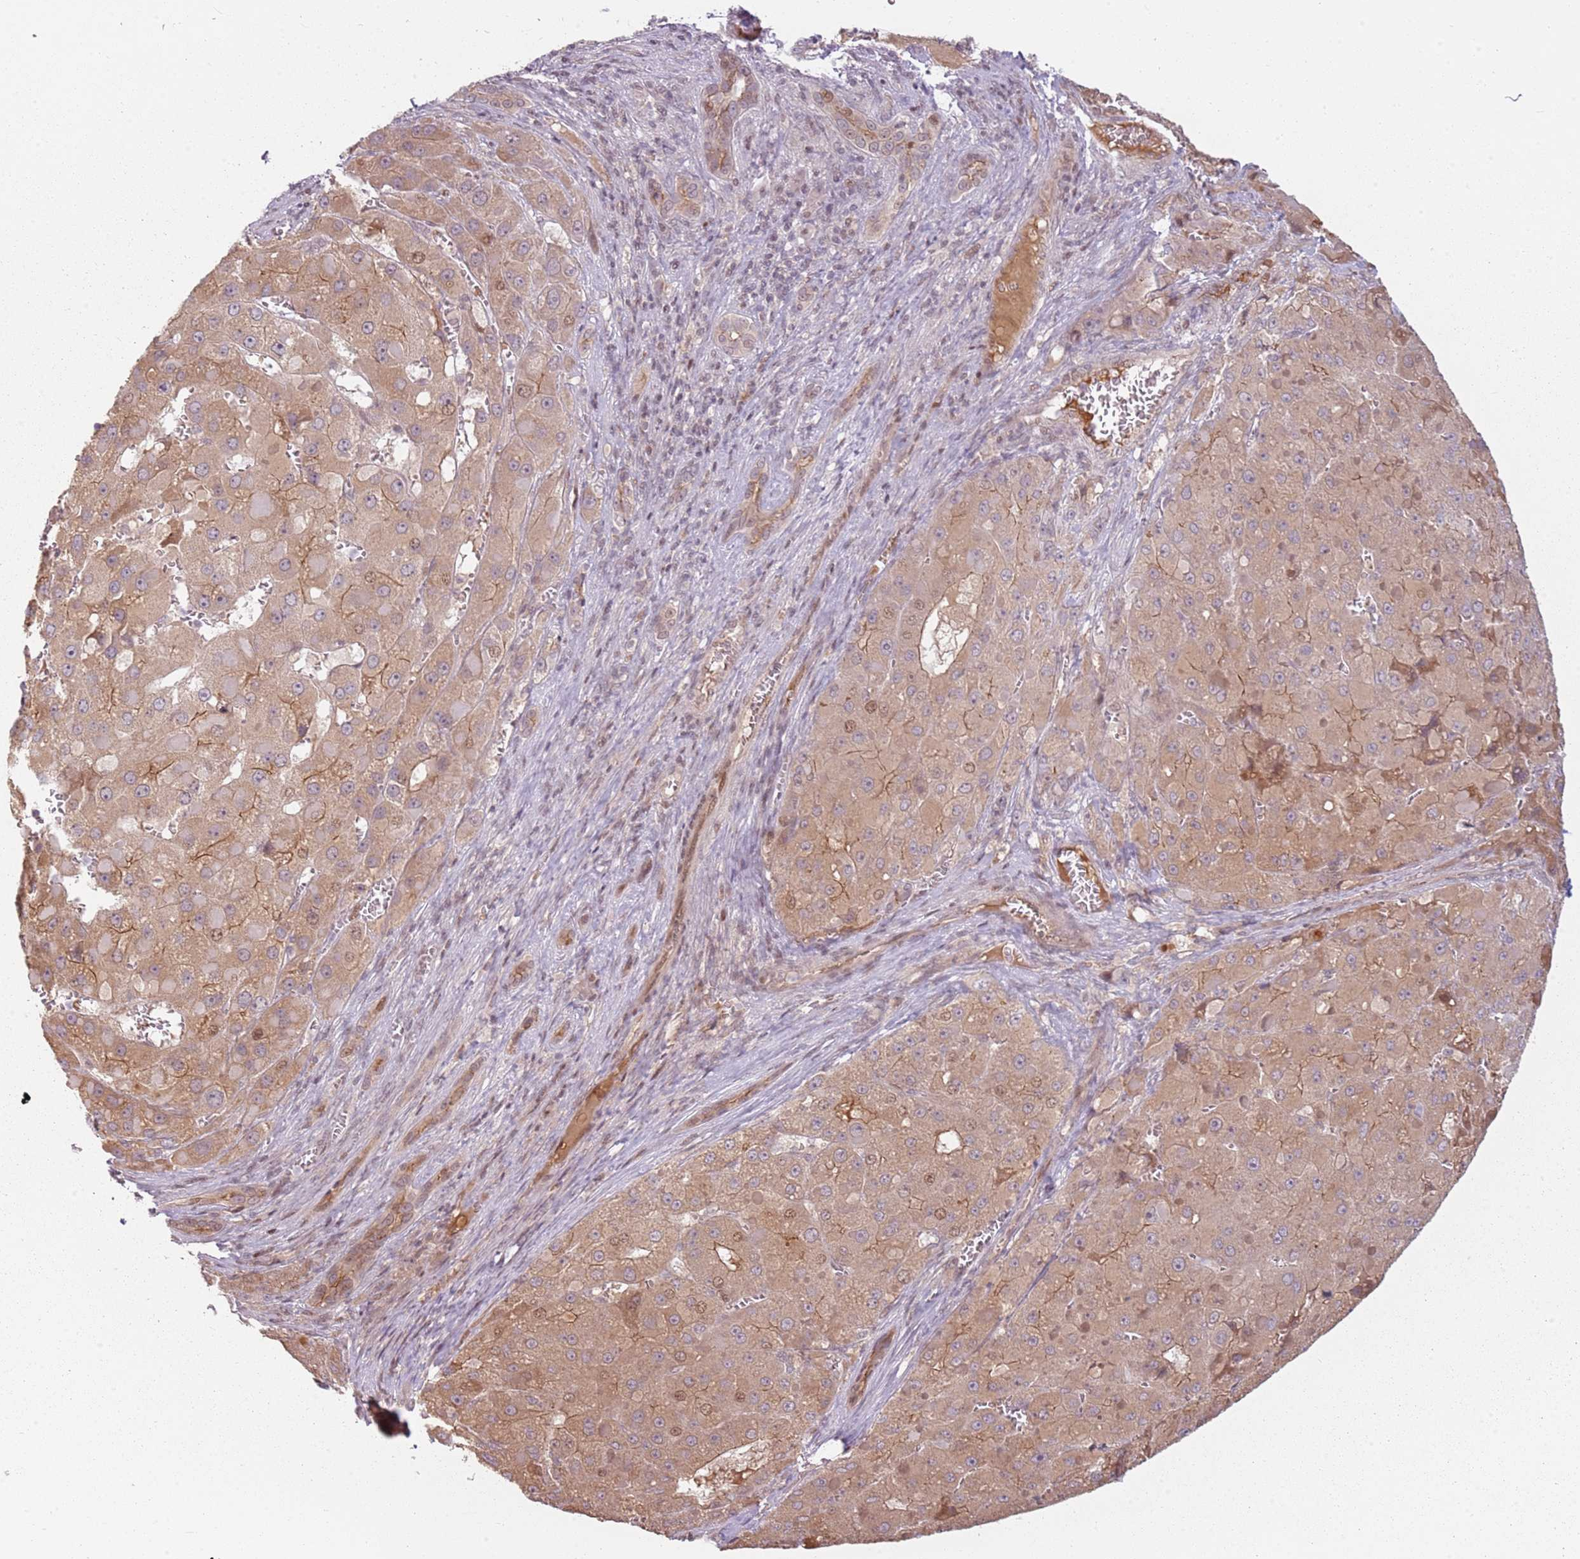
{"staining": {"intensity": "moderate", "quantity": ">75%", "location": "cytoplasmic/membranous"}, "tissue": "liver cancer", "cell_type": "Tumor cells", "image_type": "cancer", "snomed": [{"axis": "morphology", "description": "Carcinoma, Hepatocellular, NOS"}, {"axis": "topography", "description": "Liver"}], "caption": "Immunohistochemistry of liver cancer reveals medium levels of moderate cytoplasmic/membranous staining in approximately >75% of tumor cells.", "gene": "ADGRG1", "patient": {"sex": "female", "age": 73}}